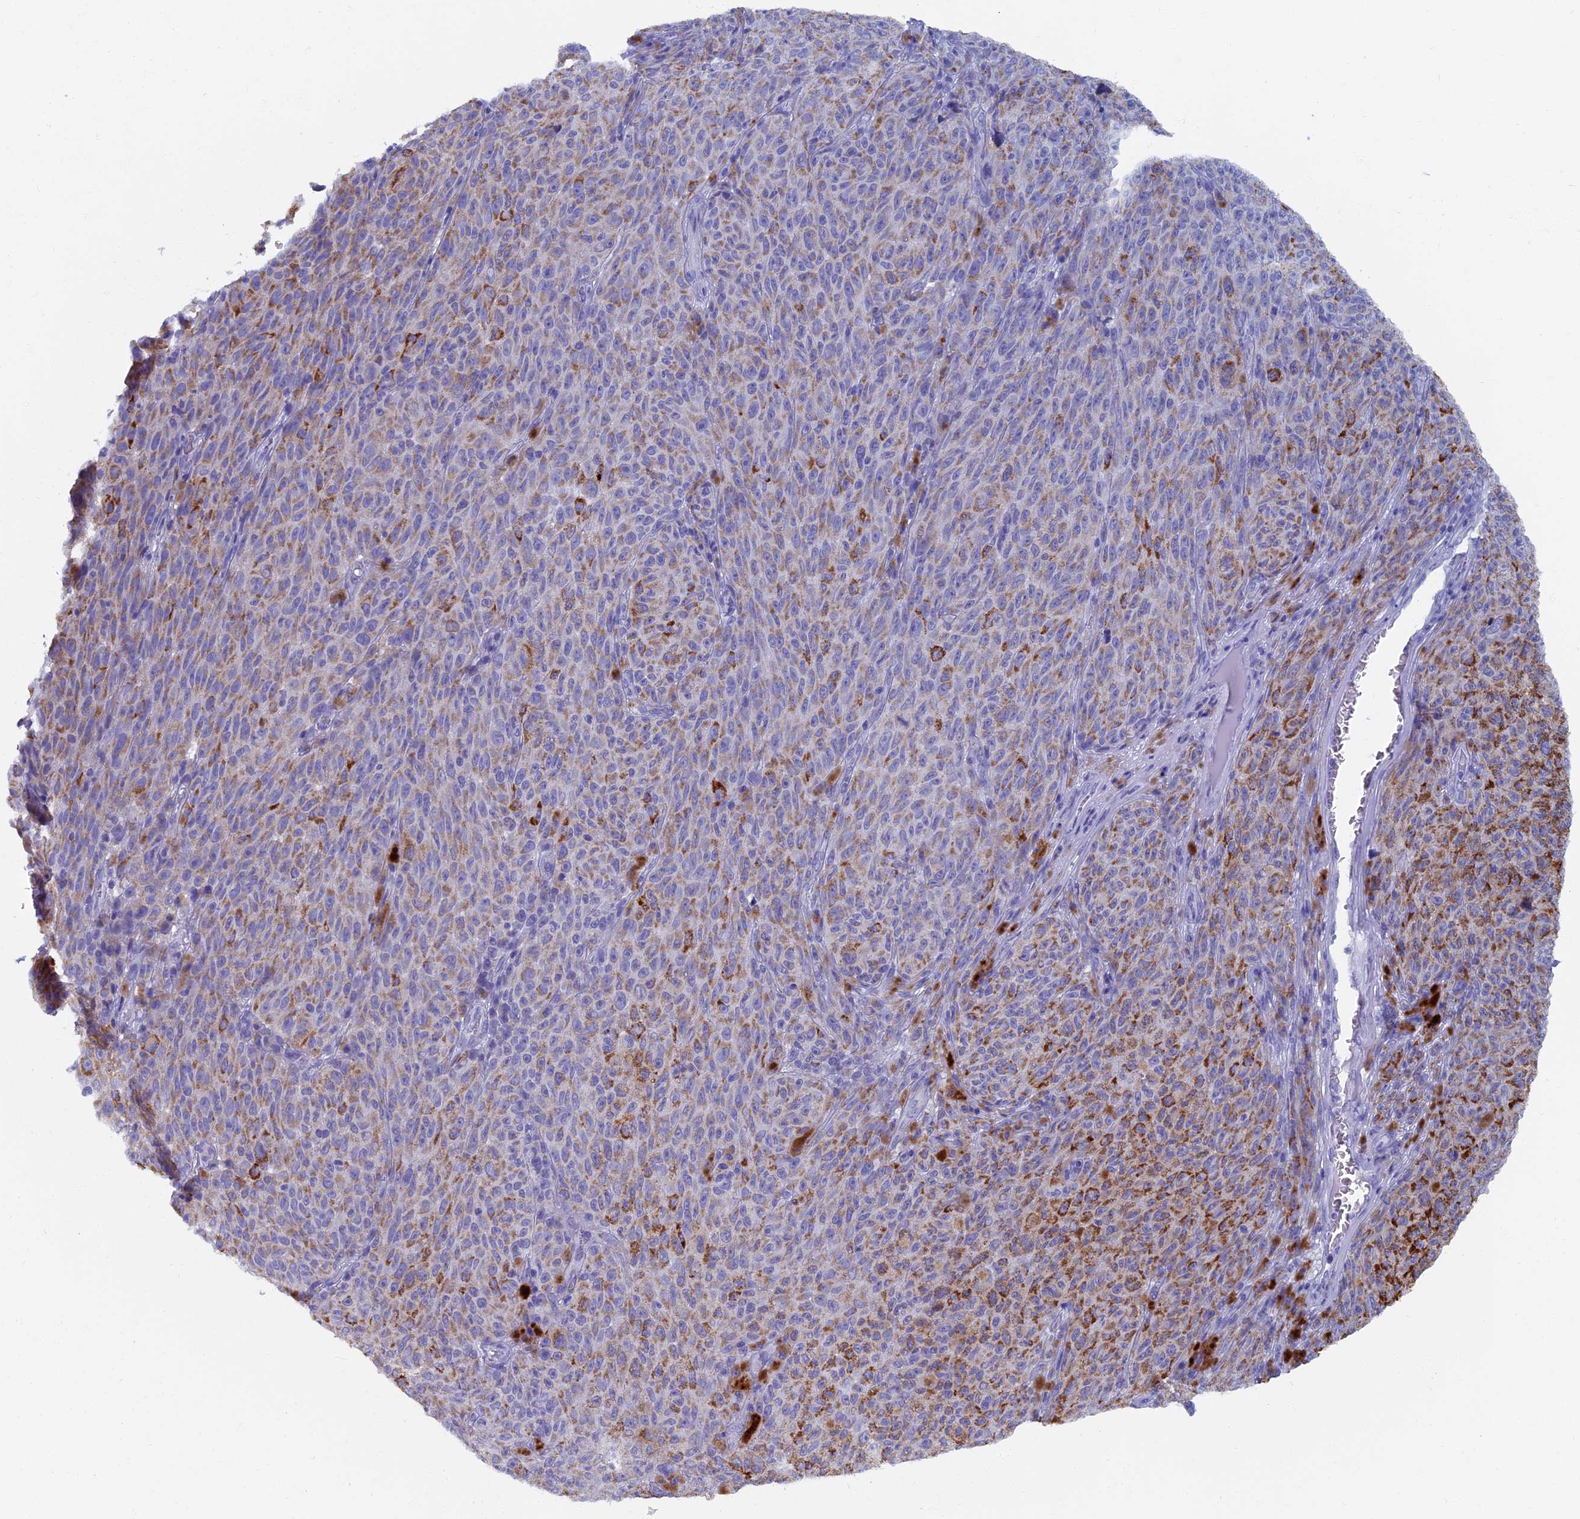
{"staining": {"intensity": "moderate", "quantity": "<25%", "location": "cytoplasmic/membranous"}, "tissue": "melanoma", "cell_type": "Tumor cells", "image_type": "cancer", "snomed": [{"axis": "morphology", "description": "Malignant melanoma, NOS"}, {"axis": "topography", "description": "Skin"}], "caption": "Tumor cells demonstrate low levels of moderate cytoplasmic/membranous staining in approximately <25% of cells in malignant melanoma.", "gene": "OAT", "patient": {"sex": "female", "age": 82}}